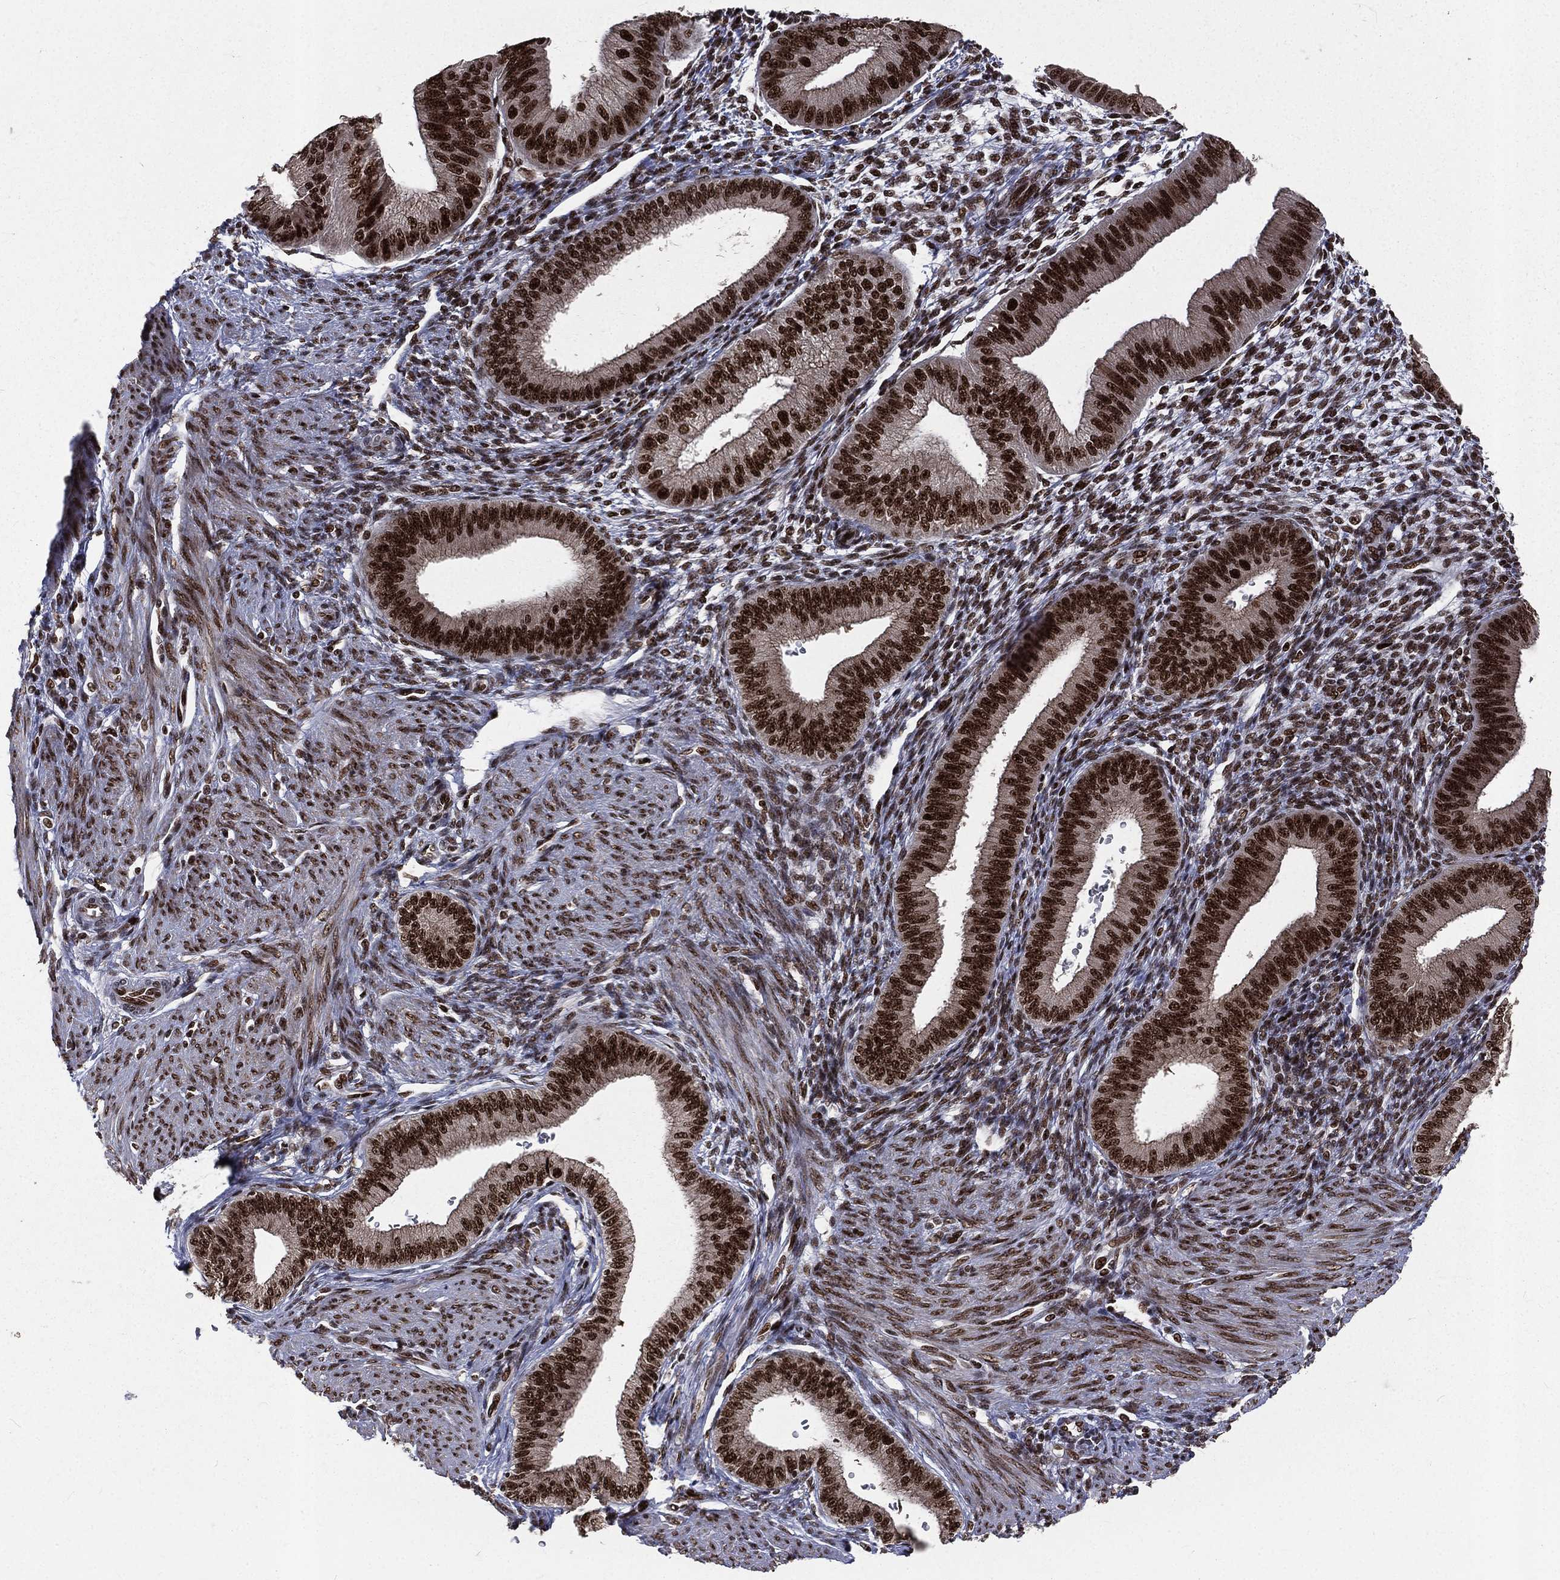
{"staining": {"intensity": "strong", "quantity": ">75%", "location": "nuclear"}, "tissue": "endometrium", "cell_type": "Cells in endometrial stroma", "image_type": "normal", "snomed": [{"axis": "morphology", "description": "Normal tissue, NOS"}, {"axis": "topography", "description": "Endometrium"}], "caption": "Immunohistochemical staining of benign human endometrium demonstrates high levels of strong nuclear positivity in about >75% of cells in endometrial stroma. (brown staining indicates protein expression, while blue staining denotes nuclei).", "gene": "POLB", "patient": {"sex": "female", "age": 39}}